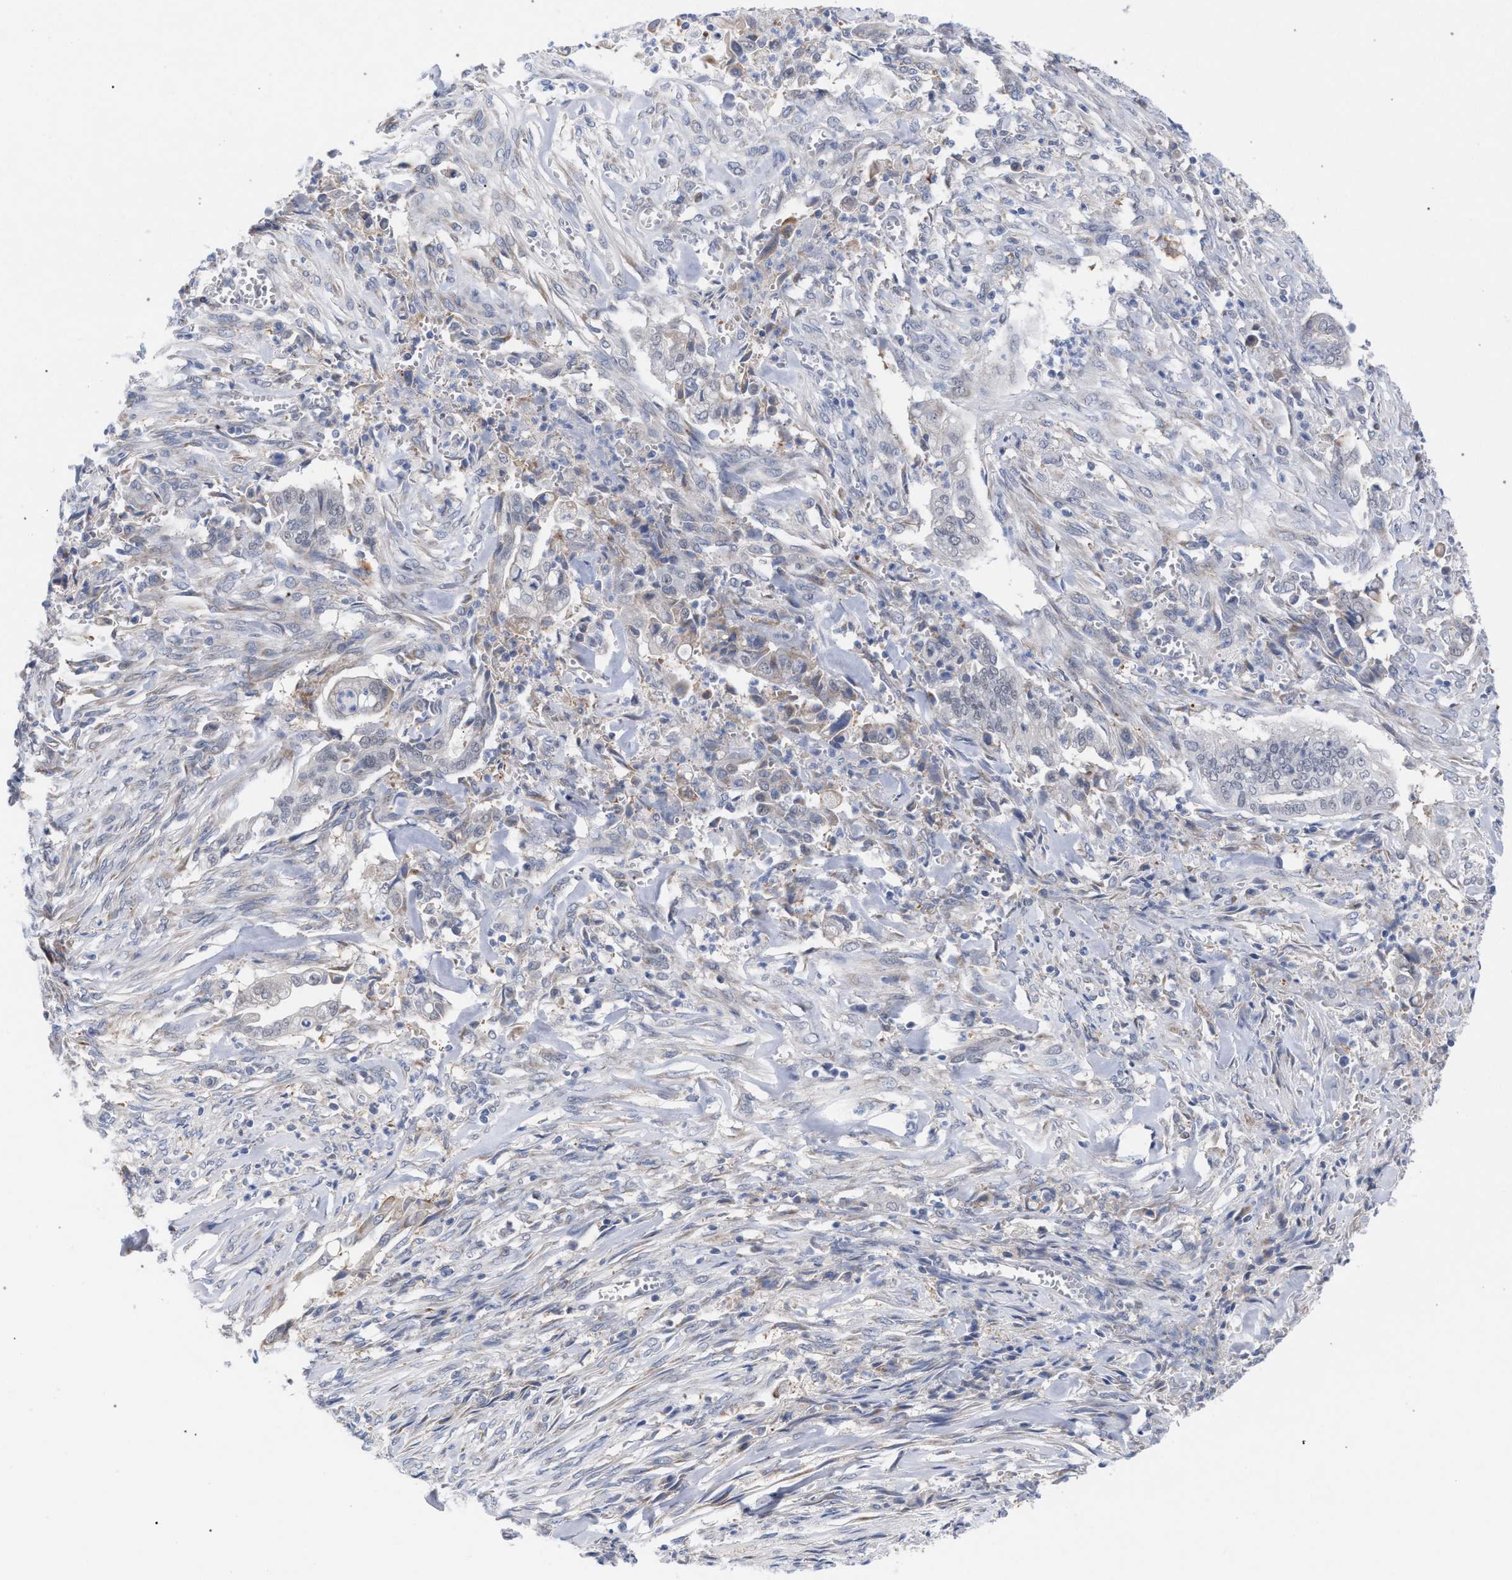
{"staining": {"intensity": "negative", "quantity": "none", "location": "none"}, "tissue": "cervical cancer", "cell_type": "Tumor cells", "image_type": "cancer", "snomed": [{"axis": "morphology", "description": "Adenocarcinoma, NOS"}, {"axis": "topography", "description": "Cervix"}], "caption": "Image shows no significant protein expression in tumor cells of adenocarcinoma (cervical).", "gene": "FHOD3", "patient": {"sex": "female", "age": 44}}